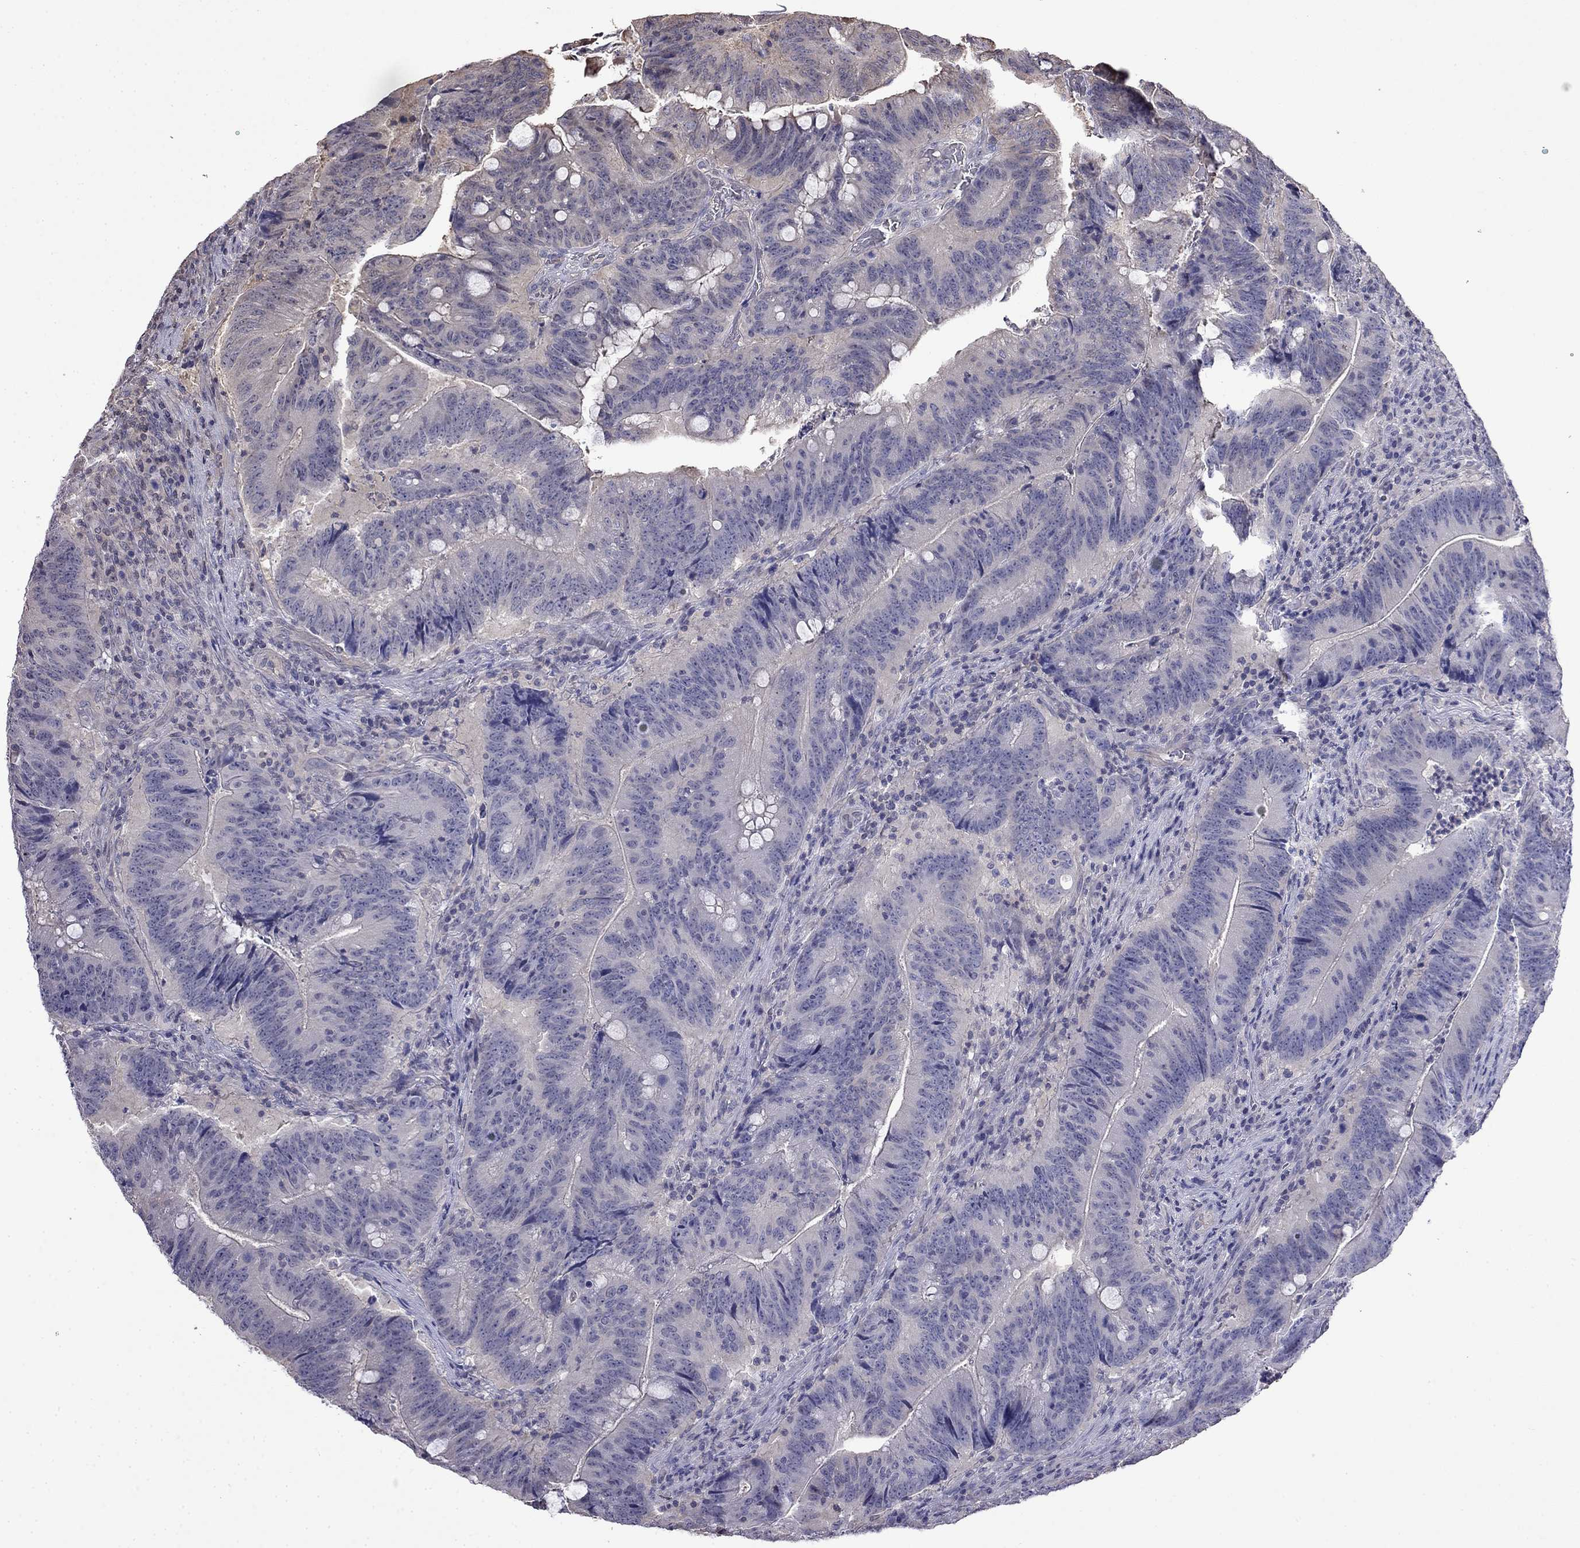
{"staining": {"intensity": "negative", "quantity": "none", "location": "none"}, "tissue": "colorectal cancer", "cell_type": "Tumor cells", "image_type": "cancer", "snomed": [{"axis": "morphology", "description": "Adenocarcinoma, NOS"}, {"axis": "topography", "description": "Colon"}], "caption": "High magnification brightfield microscopy of colorectal cancer stained with DAB (brown) and counterstained with hematoxylin (blue): tumor cells show no significant staining.", "gene": "GUCA1B", "patient": {"sex": "female", "age": 87}}